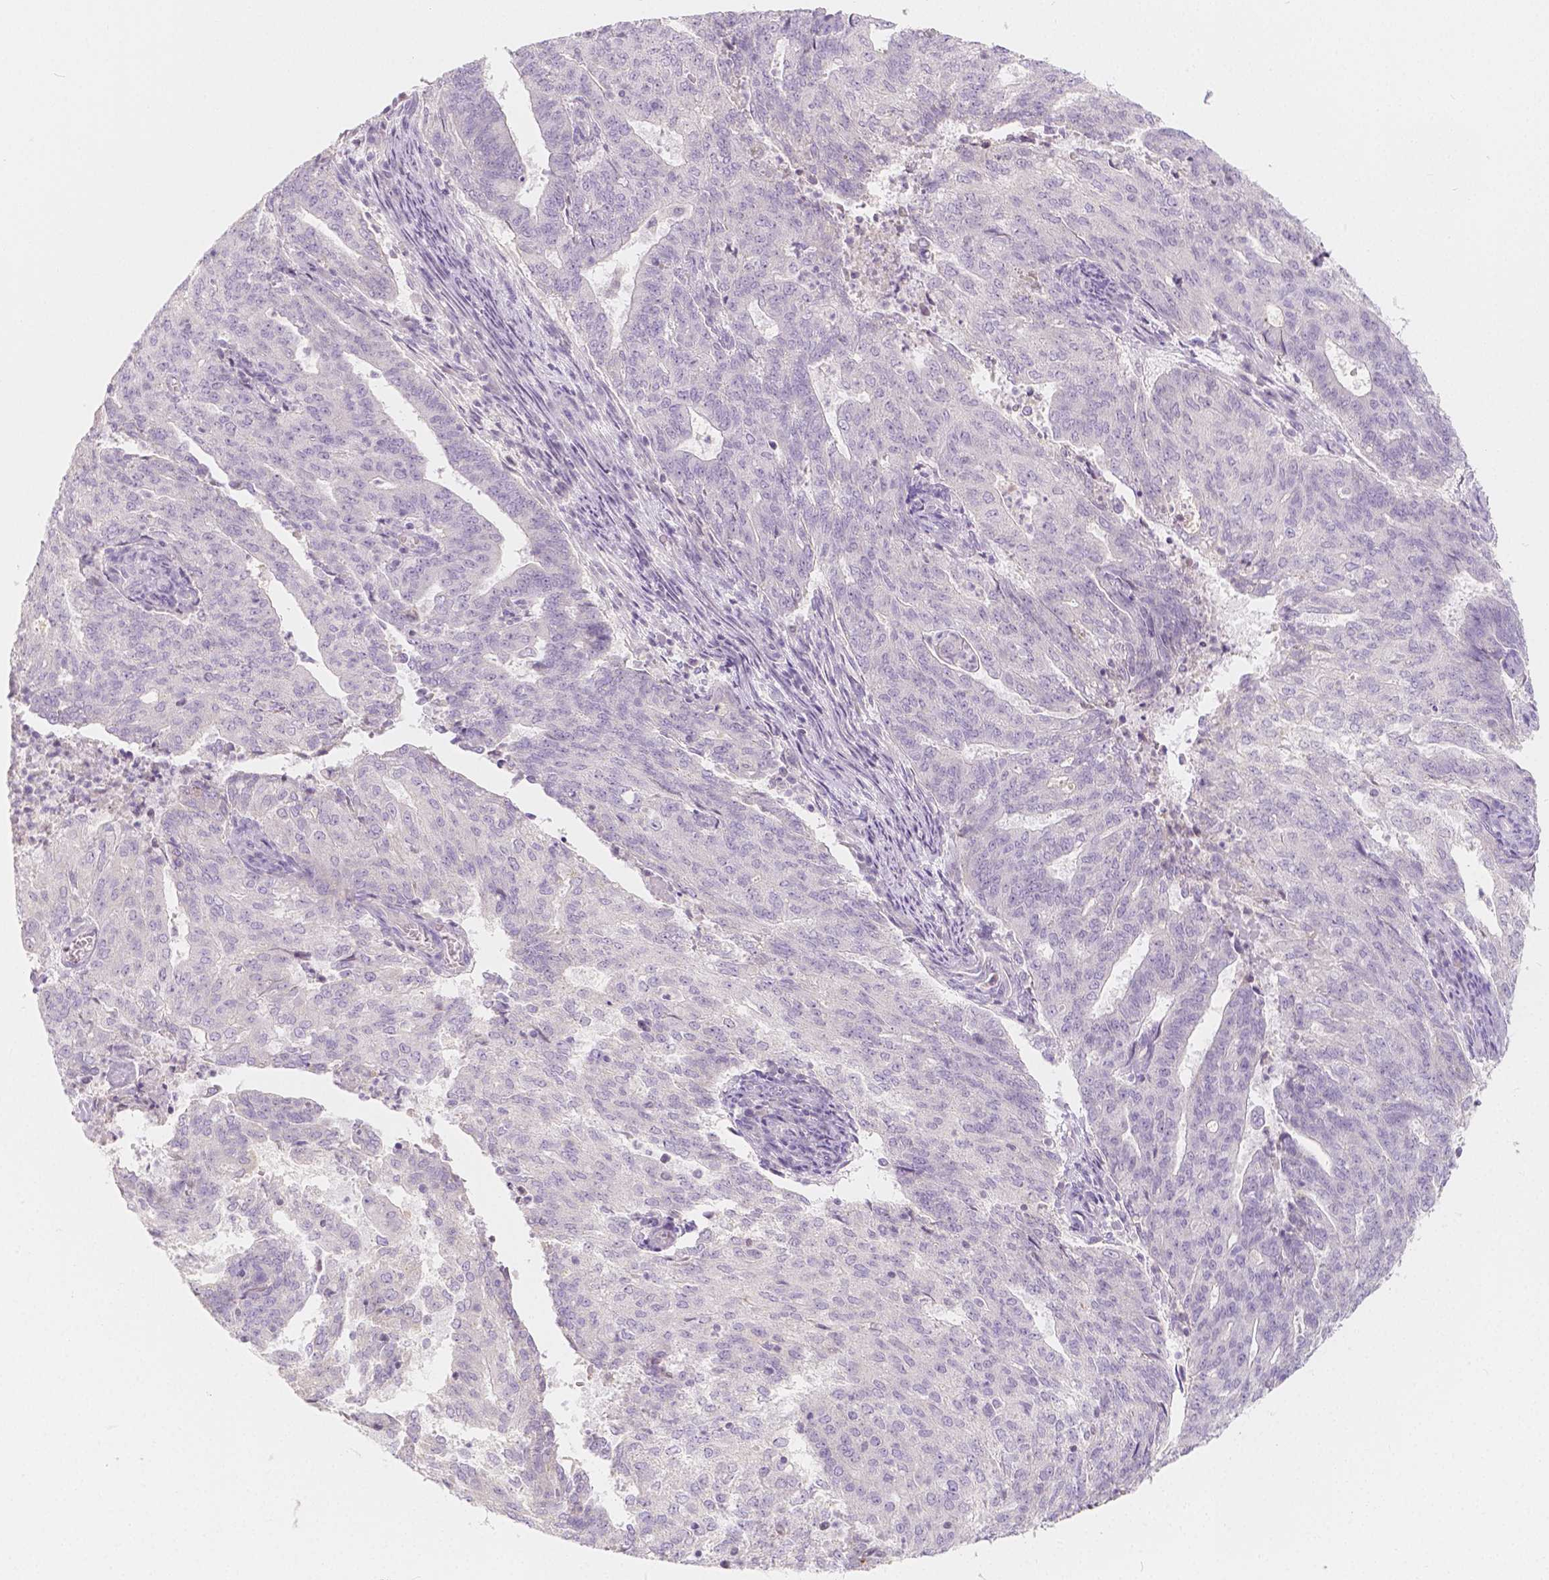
{"staining": {"intensity": "negative", "quantity": "none", "location": "none"}, "tissue": "endometrial cancer", "cell_type": "Tumor cells", "image_type": "cancer", "snomed": [{"axis": "morphology", "description": "Adenocarcinoma, NOS"}, {"axis": "topography", "description": "Endometrium"}], "caption": "This is an immunohistochemistry (IHC) photomicrograph of endometrial cancer (adenocarcinoma). There is no positivity in tumor cells.", "gene": "BATF", "patient": {"sex": "female", "age": 82}}